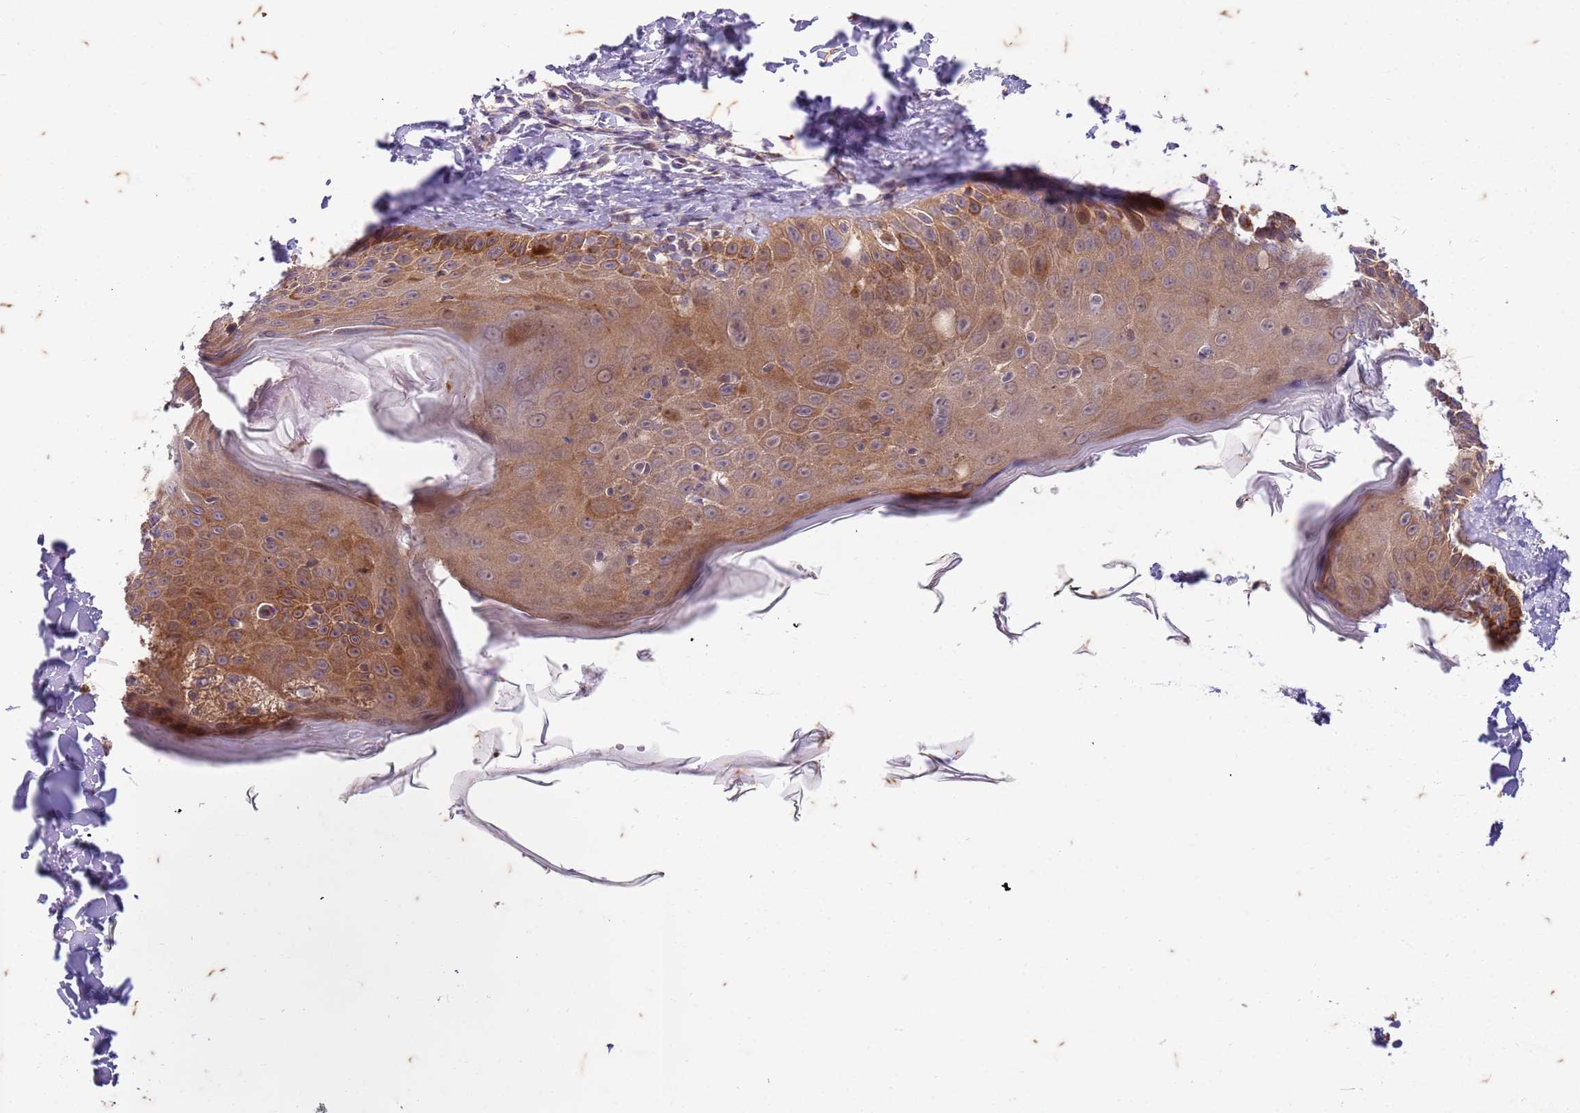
{"staining": {"intensity": "negative", "quantity": "none", "location": "none"}, "tissue": "skin", "cell_type": "Fibroblasts", "image_type": "normal", "snomed": [{"axis": "morphology", "description": "Normal tissue, NOS"}, {"axis": "topography", "description": "Skin"}], "caption": "IHC of benign human skin displays no positivity in fibroblasts. (DAB immunohistochemistry with hematoxylin counter stain).", "gene": "RAPGEF3", "patient": {"sex": "male", "age": 52}}